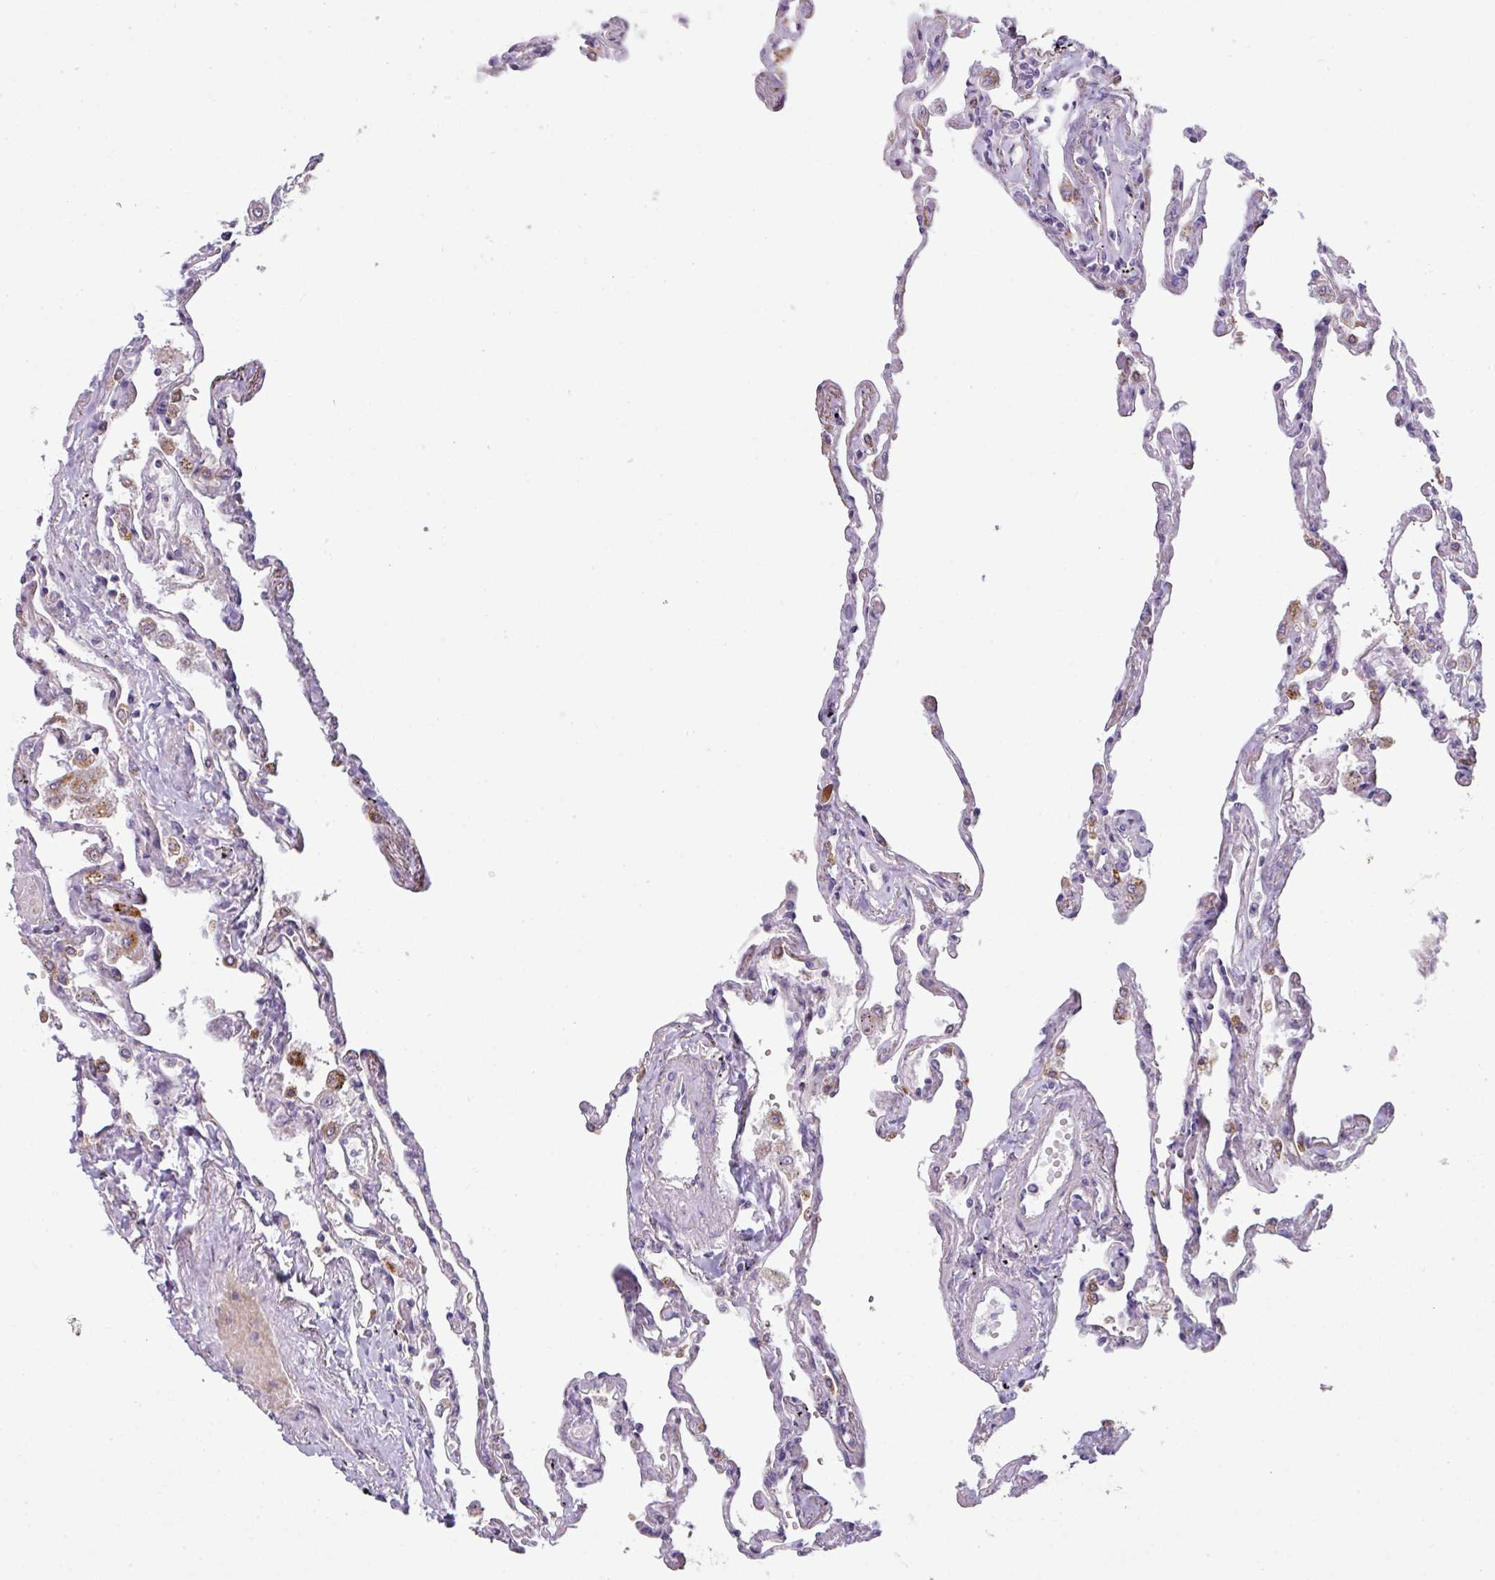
{"staining": {"intensity": "strong", "quantity": "<25%", "location": "cytoplasmic/membranous"}, "tissue": "lung", "cell_type": "Alveolar cells", "image_type": "normal", "snomed": [{"axis": "morphology", "description": "Normal tissue, NOS"}, {"axis": "topography", "description": "Lung"}], "caption": "Lung stained with DAB immunohistochemistry (IHC) exhibits medium levels of strong cytoplasmic/membranous positivity in approximately <25% of alveolar cells.", "gene": "STAT5A", "patient": {"sex": "female", "age": 67}}